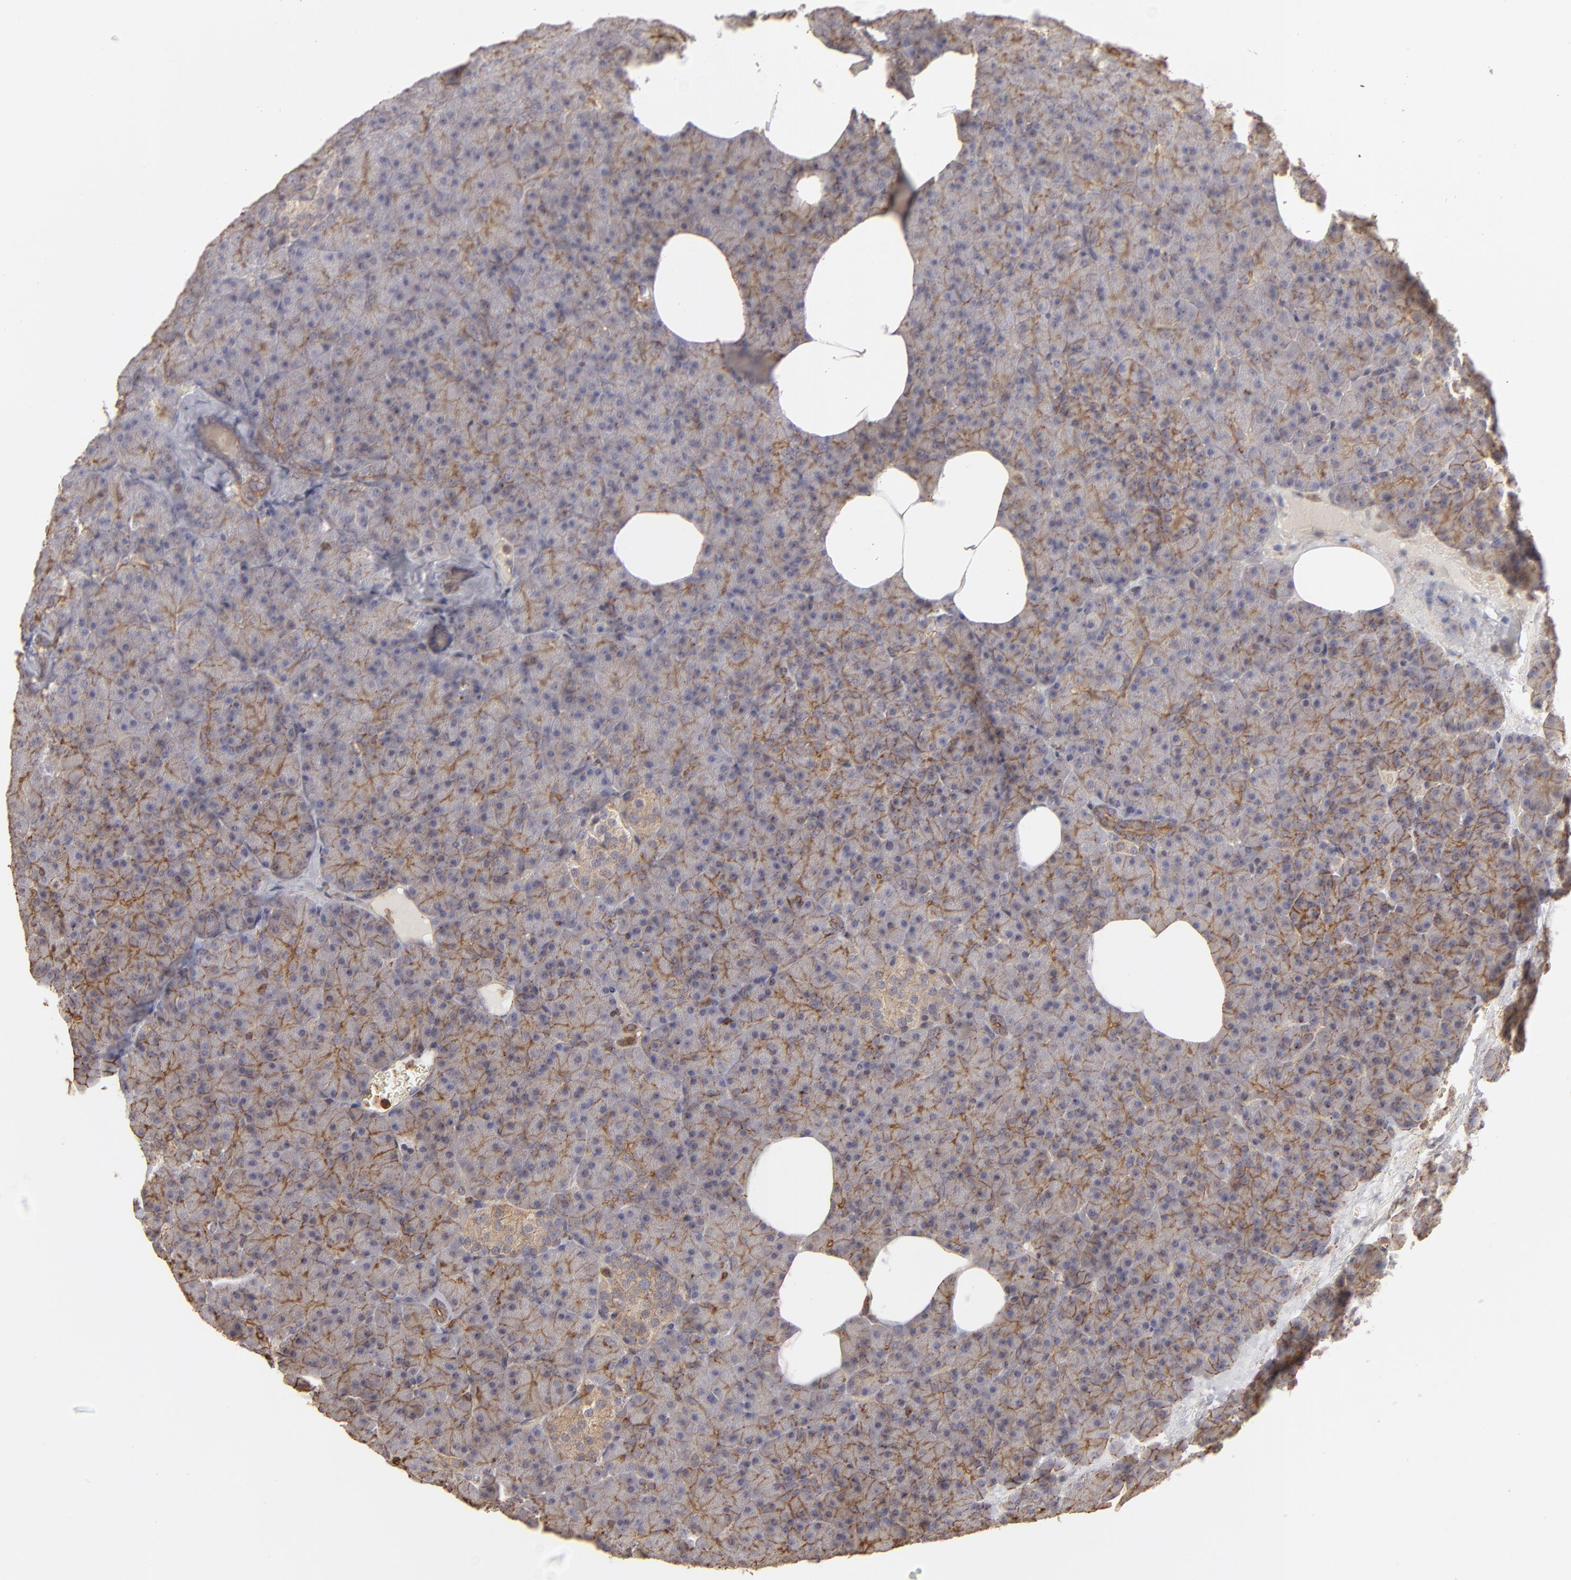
{"staining": {"intensity": "weak", "quantity": ">75%", "location": "cytoplasmic/membranous"}, "tissue": "pancreas", "cell_type": "Exocrine glandular cells", "image_type": "normal", "snomed": [{"axis": "morphology", "description": "Normal tissue, NOS"}, {"axis": "topography", "description": "Pancreas"}], "caption": "About >75% of exocrine glandular cells in benign human pancreas display weak cytoplasmic/membranous protein staining as visualized by brown immunohistochemical staining.", "gene": "ACTB", "patient": {"sex": "female", "age": 35}}